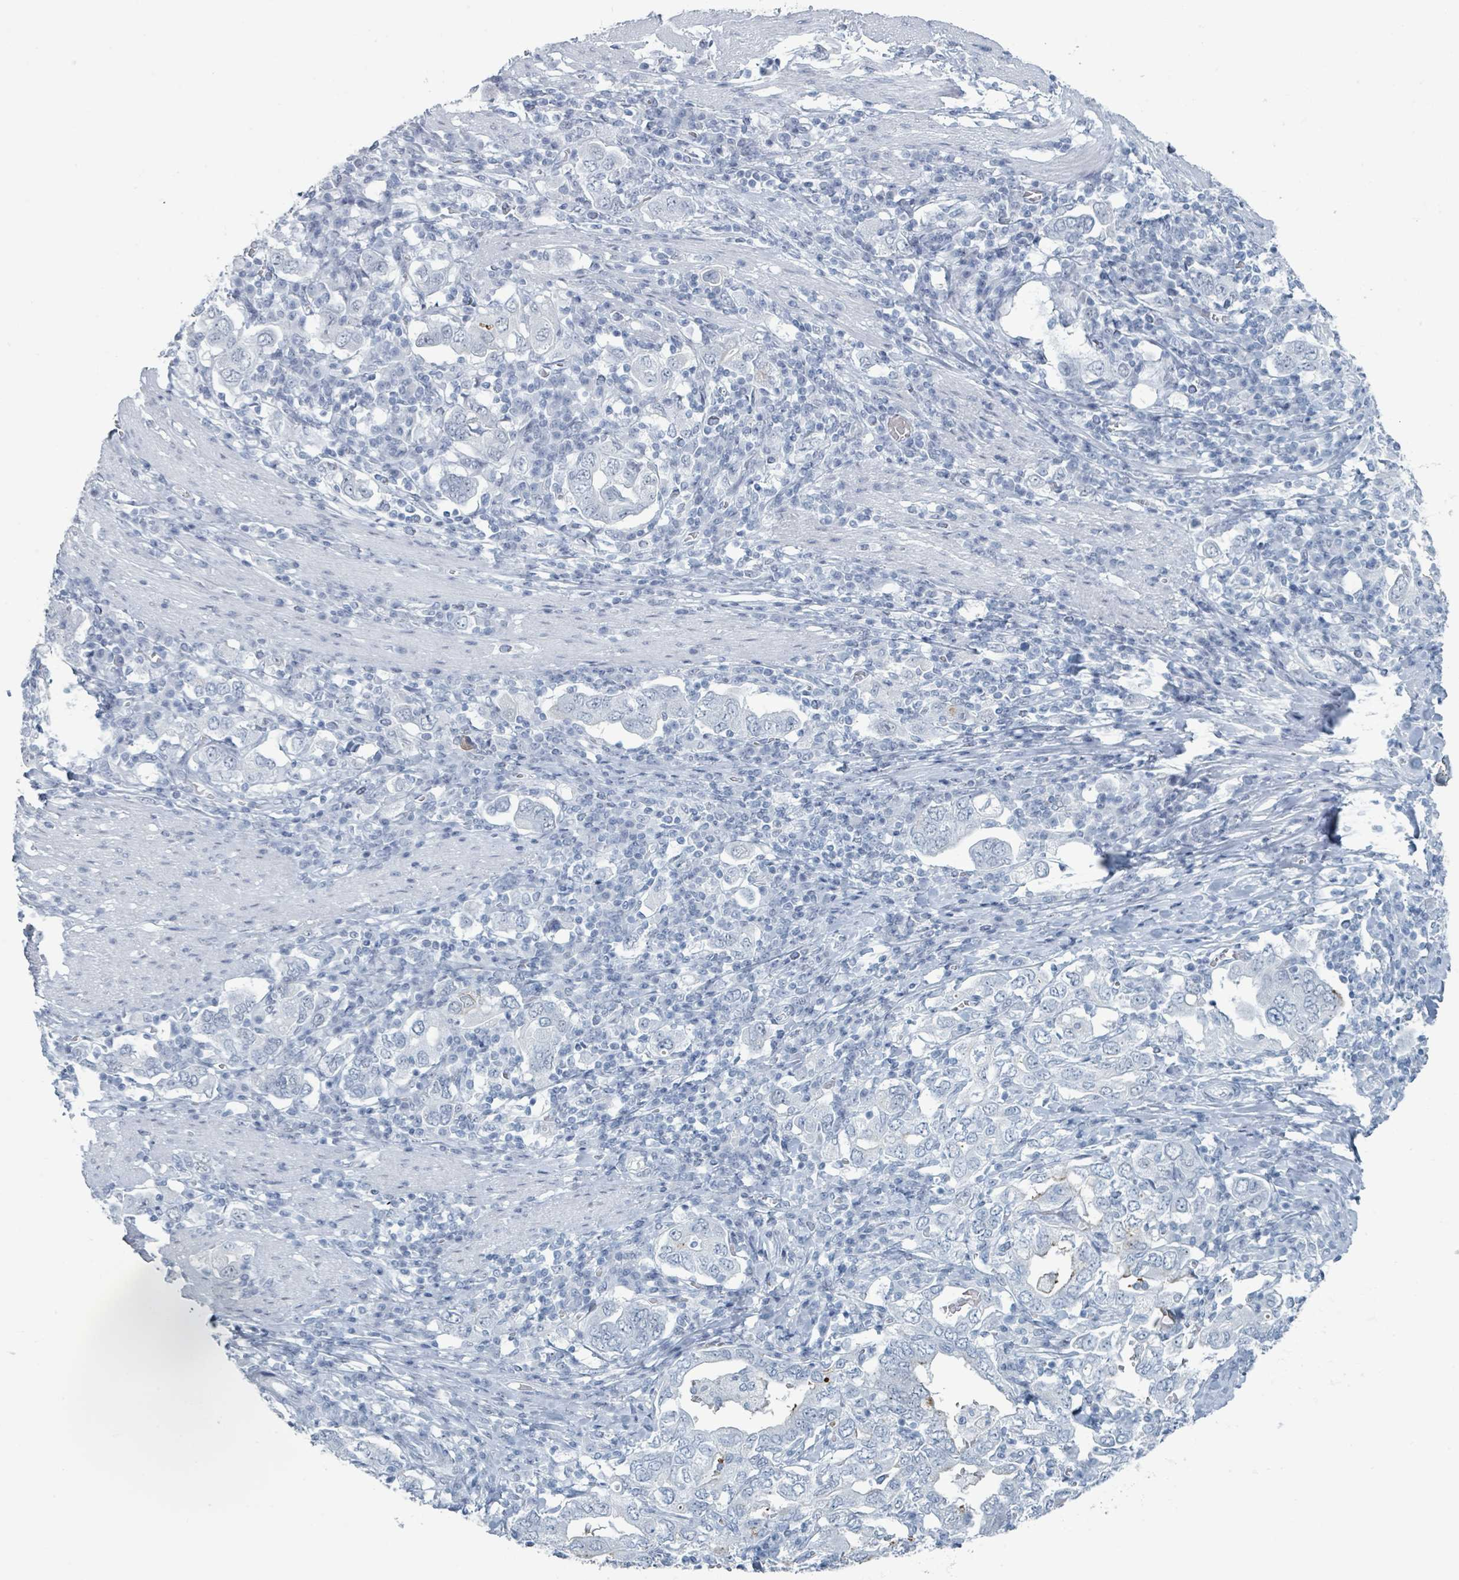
{"staining": {"intensity": "negative", "quantity": "none", "location": "none"}, "tissue": "stomach cancer", "cell_type": "Tumor cells", "image_type": "cancer", "snomed": [{"axis": "morphology", "description": "Adenocarcinoma, NOS"}, {"axis": "topography", "description": "Stomach, upper"}, {"axis": "topography", "description": "Stomach"}], "caption": "A micrograph of stomach adenocarcinoma stained for a protein exhibits no brown staining in tumor cells.", "gene": "GPR15LG", "patient": {"sex": "male", "age": 62}}